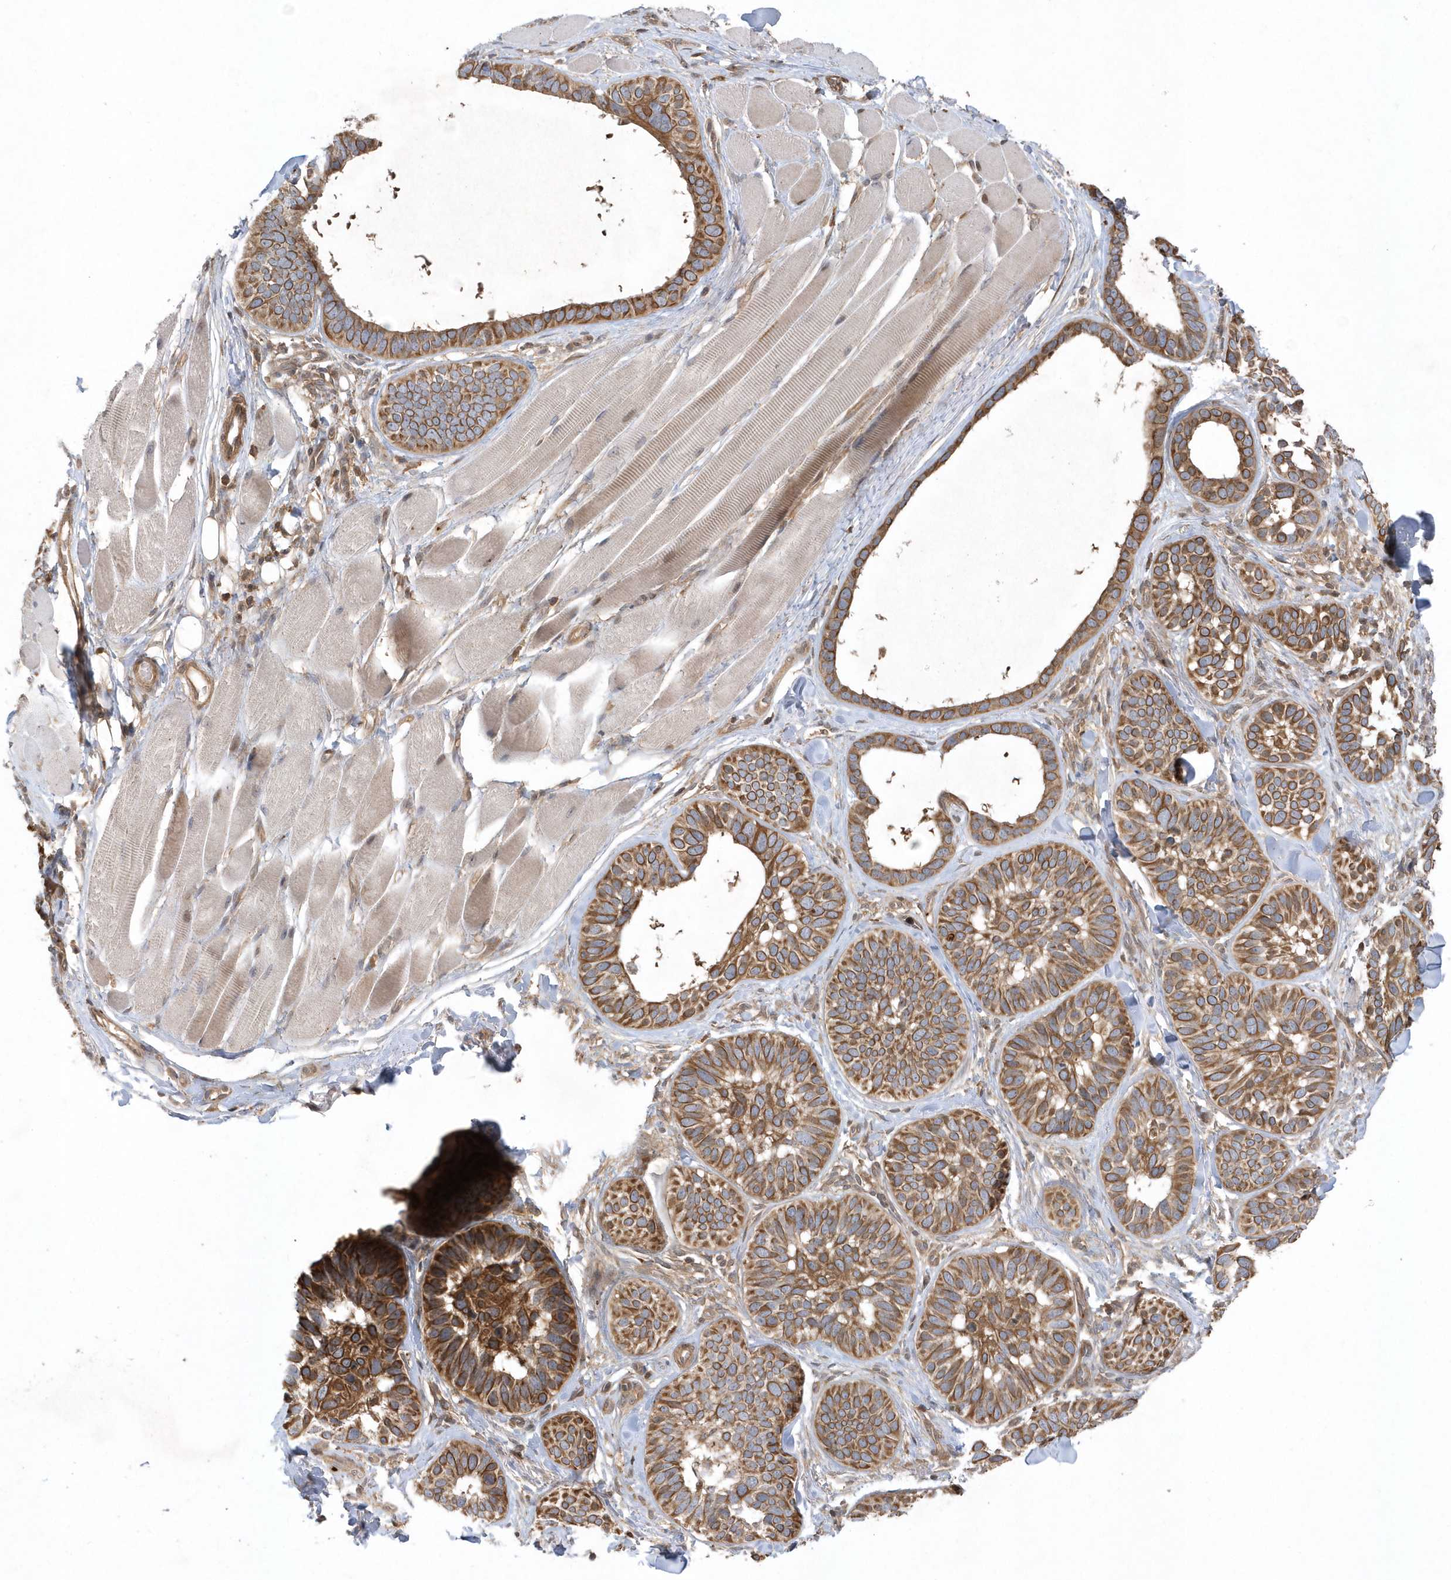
{"staining": {"intensity": "moderate", "quantity": ">75%", "location": "cytoplasmic/membranous"}, "tissue": "skin cancer", "cell_type": "Tumor cells", "image_type": "cancer", "snomed": [{"axis": "morphology", "description": "Basal cell carcinoma"}, {"axis": "topography", "description": "Skin"}], "caption": "This photomicrograph shows immunohistochemistry (IHC) staining of human skin cancer (basal cell carcinoma), with medium moderate cytoplasmic/membranous staining in approximately >75% of tumor cells.", "gene": "ACYP1", "patient": {"sex": "male", "age": 62}}